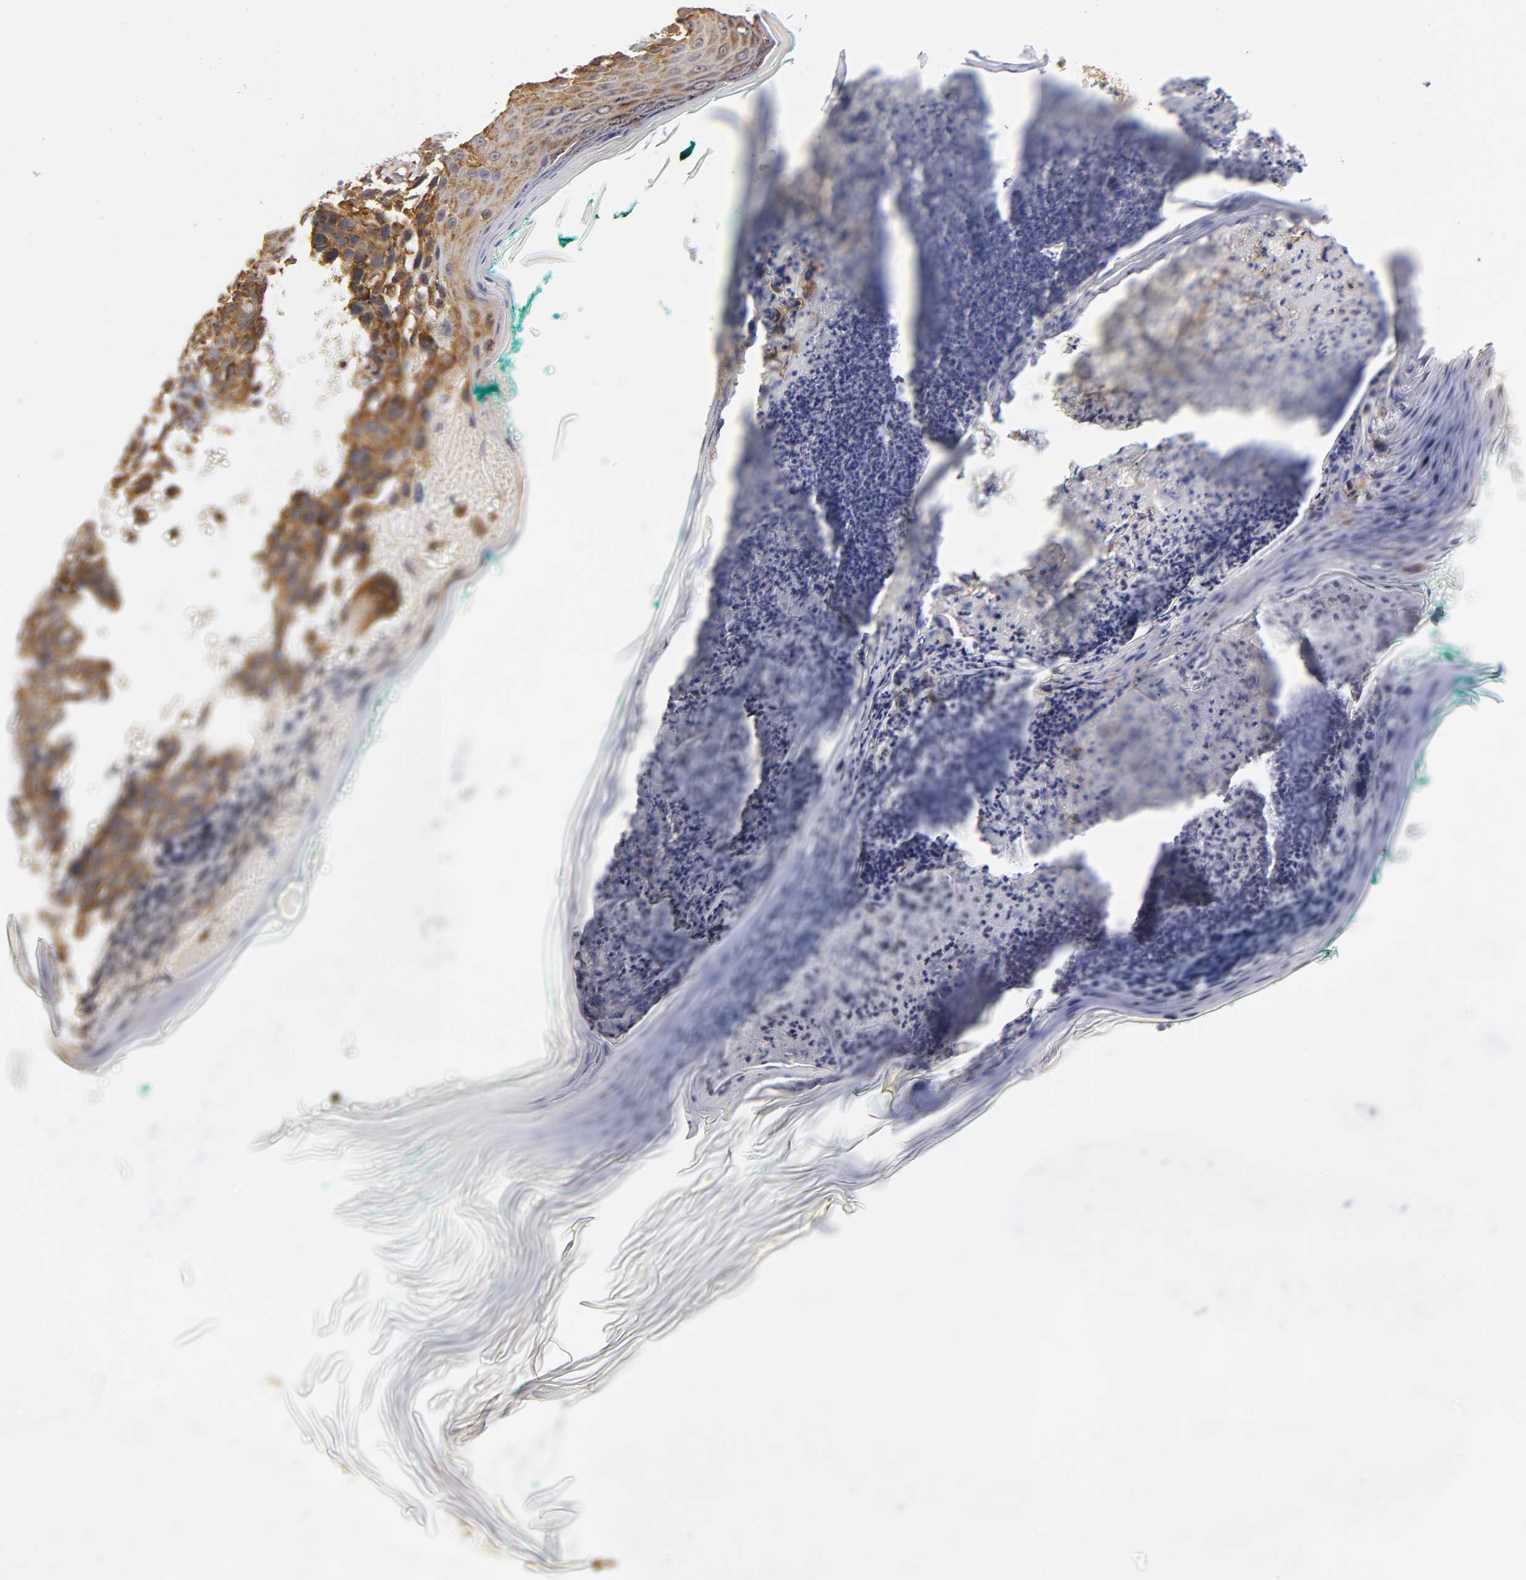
{"staining": {"intensity": "strong", "quantity": ">75%", "location": "cytoplasmic/membranous"}, "tissue": "skin cancer", "cell_type": "Tumor cells", "image_type": "cancer", "snomed": [{"axis": "morphology", "description": "Normal tissue, NOS"}, {"axis": "morphology", "description": "Basal cell carcinoma"}, {"axis": "topography", "description": "Skin"}], "caption": "Skin cancer (basal cell carcinoma) was stained to show a protein in brown. There is high levels of strong cytoplasmic/membranous positivity in about >75% of tumor cells.", "gene": "RPL14", "patient": {"sex": "male", "age": 77}}